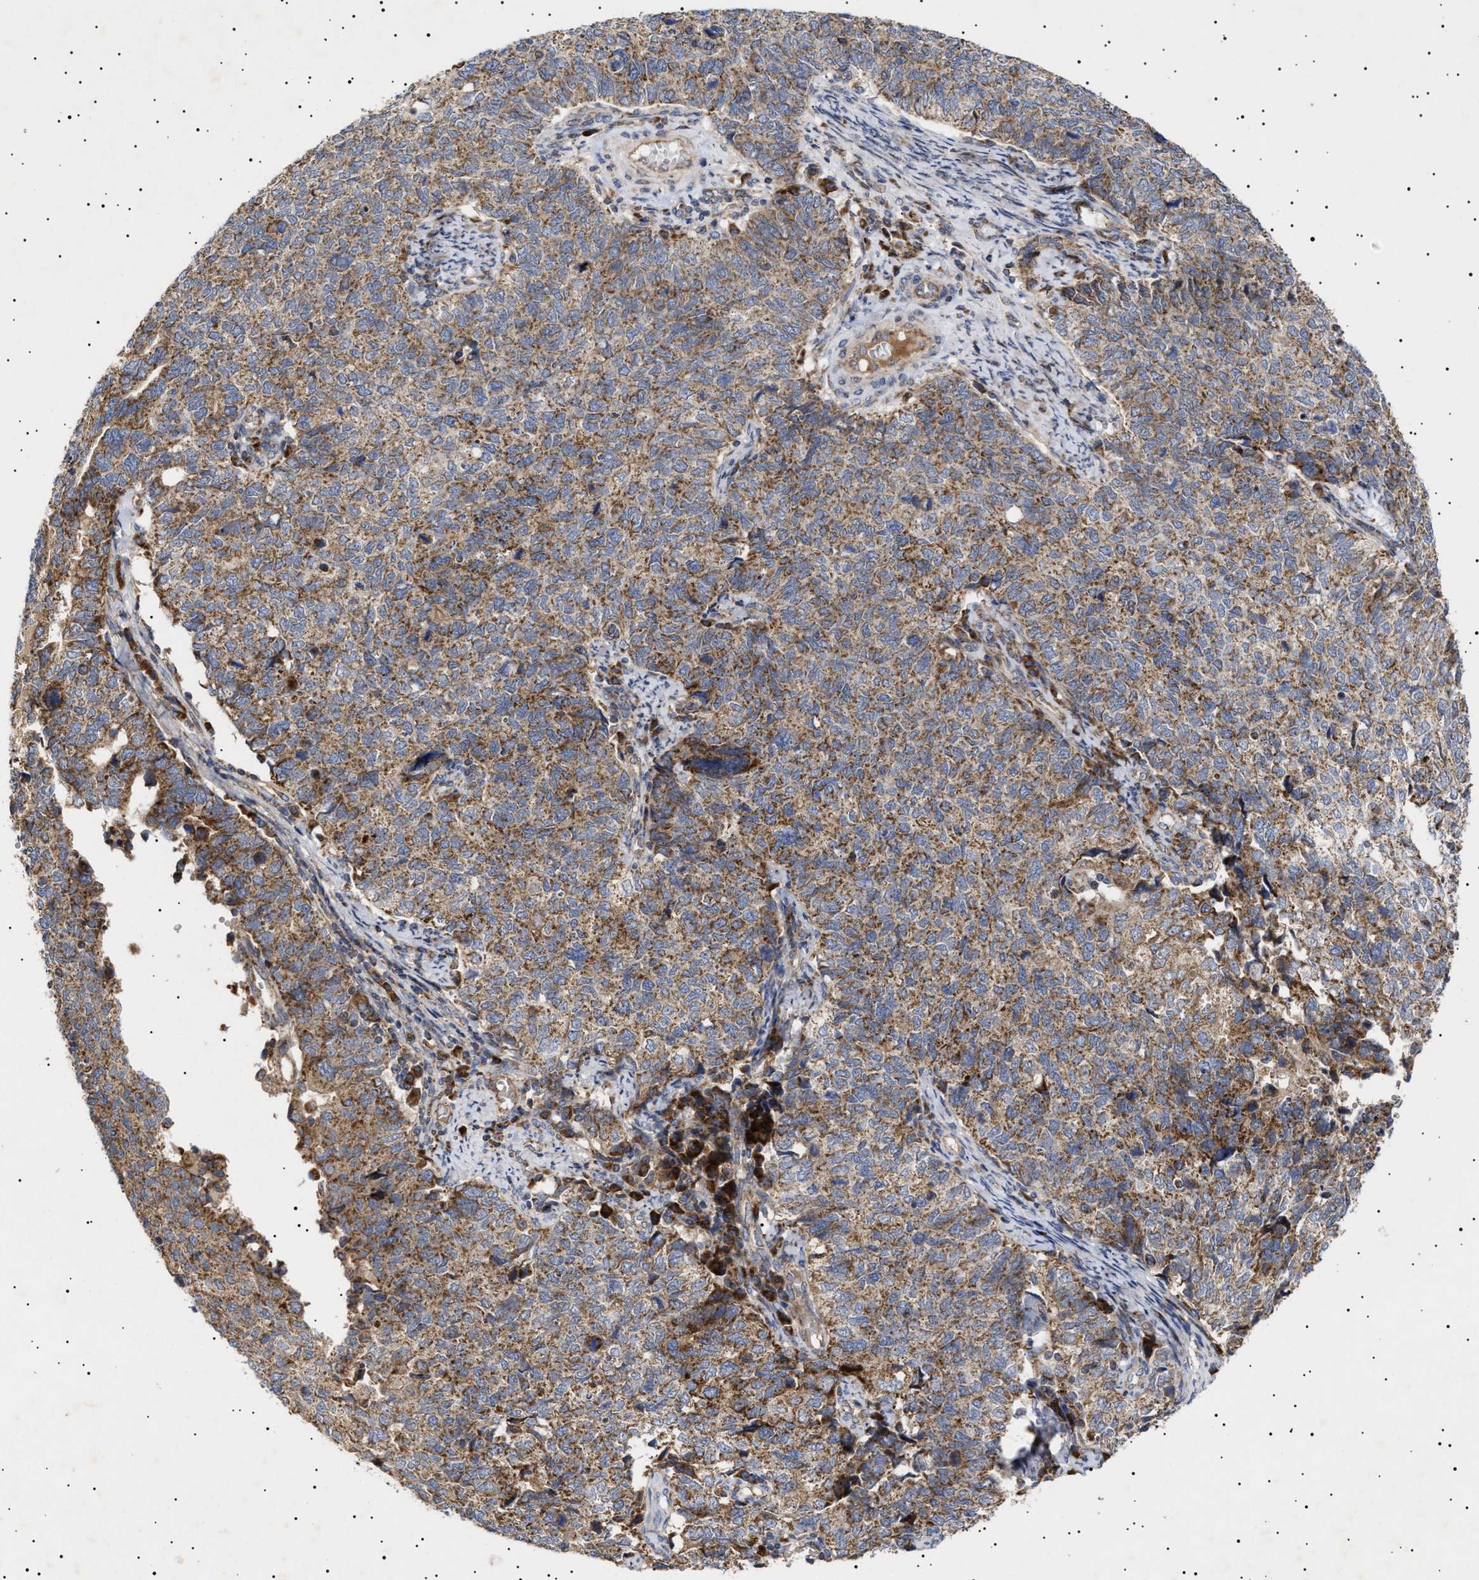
{"staining": {"intensity": "moderate", "quantity": ">75%", "location": "cytoplasmic/membranous"}, "tissue": "cervical cancer", "cell_type": "Tumor cells", "image_type": "cancer", "snomed": [{"axis": "morphology", "description": "Squamous cell carcinoma, NOS"}, {"axis": "topography", "description": "Cervix"}], "caption": "Squamous cell carcinoma (cervical) stained for a protein (brown) exhibits moderate cytoplasmic/membranous positive positivity in approximately >75% of tumor cells.", "gene": "MRPL10", "patient": {"sex": "female", "age": 63}}